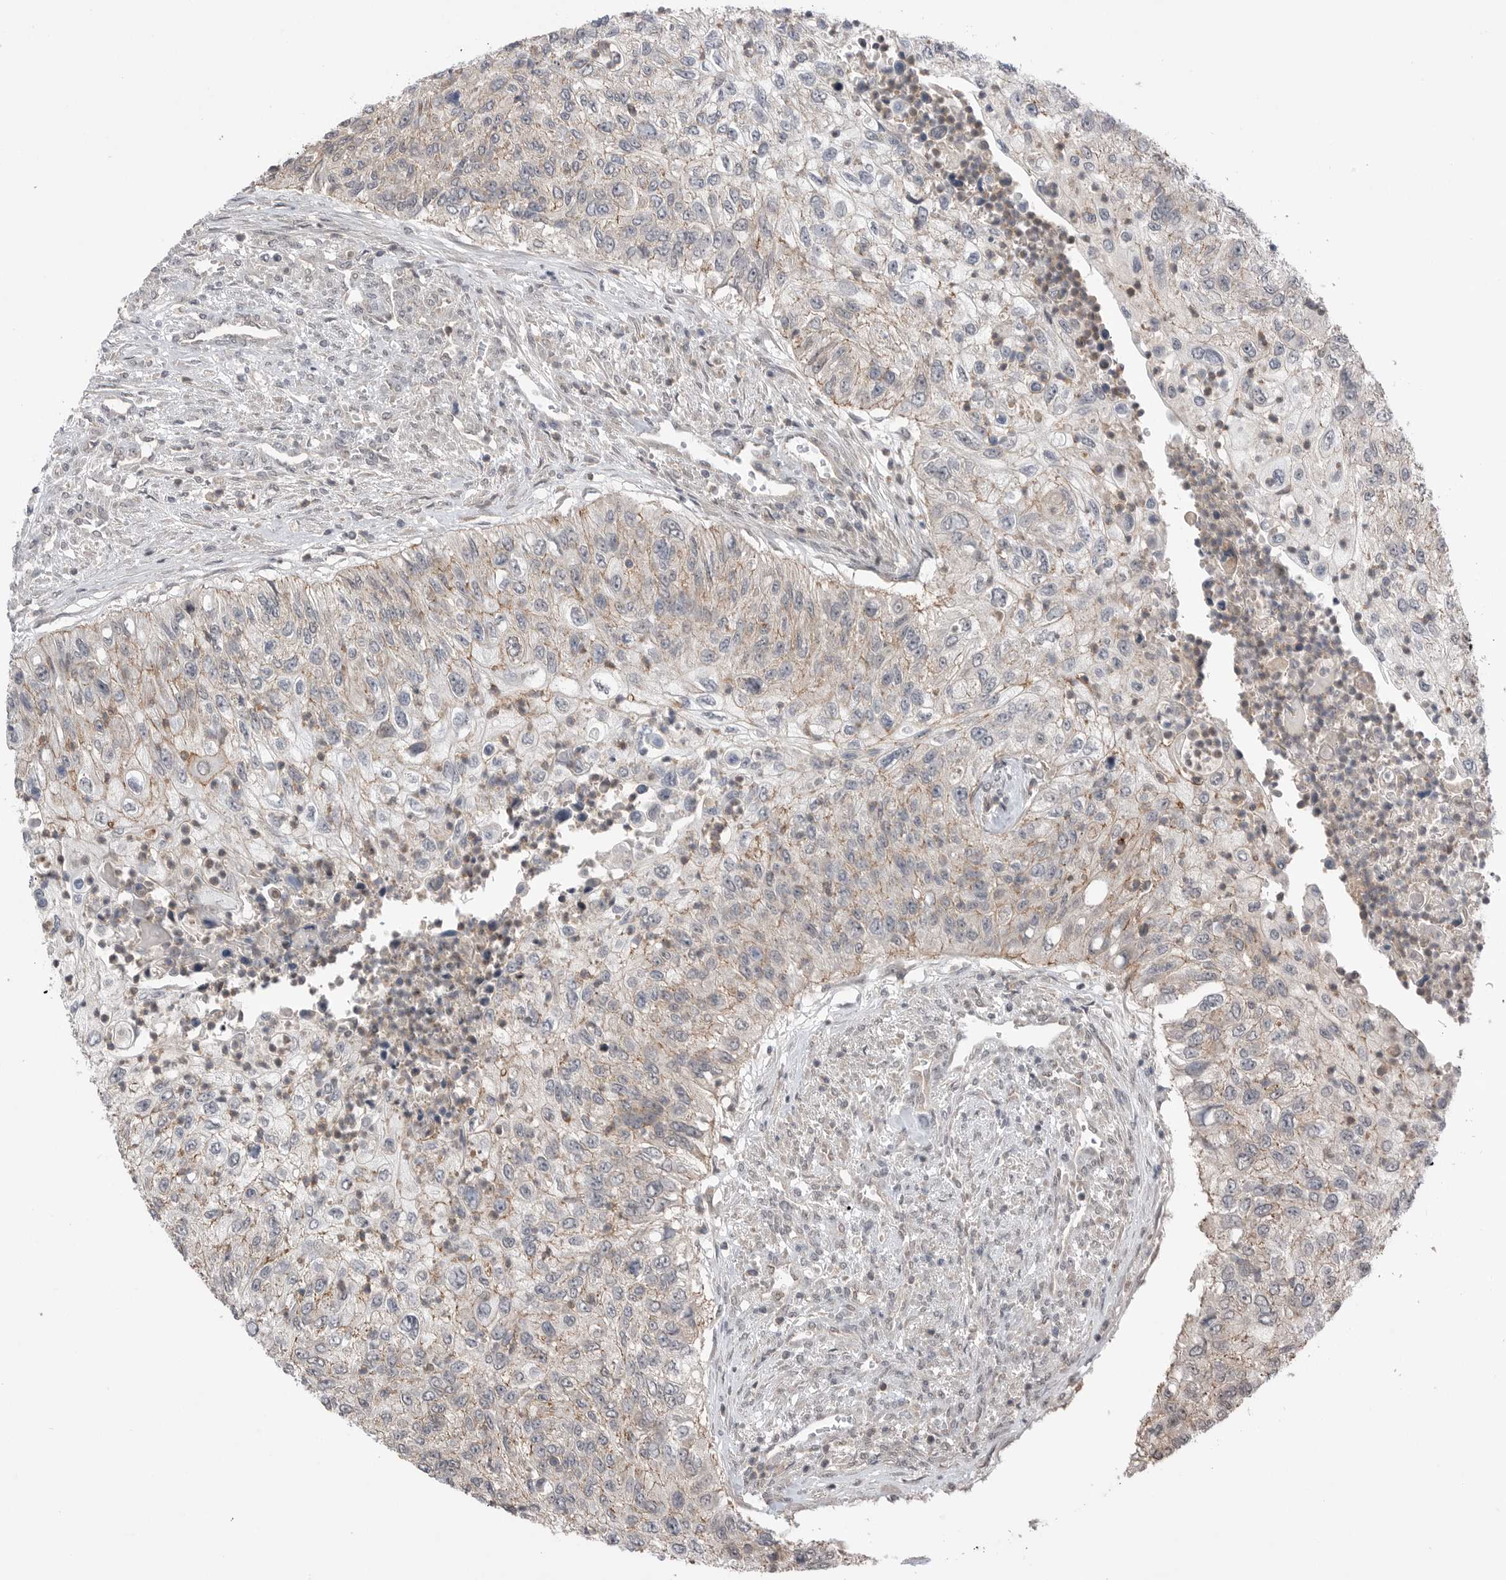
{"staining": {"intensity": "weak", "quantity": "25%-75%", "location": "cytoplasmic/membranous"}, "tissue": "urothelial cancer", "cell_type": "Tumor cells", "image_type": "cancer", "snomed": [{"axis": "morphology", "description": "Urothelial carcinoma, High grade"}, {"axis": "topography", "description": "Urinary bladder"}], "caption": "Weak cytoplasmic/membranous staining is identified in about 25%-75% of tumor cells in urothelial cancer. Immunohistochemistry stains the protein of interest in brown and the nuclei are stained blue.", "gene": "NTAQ1", "patient": {"sex": "female", "age": 60}}